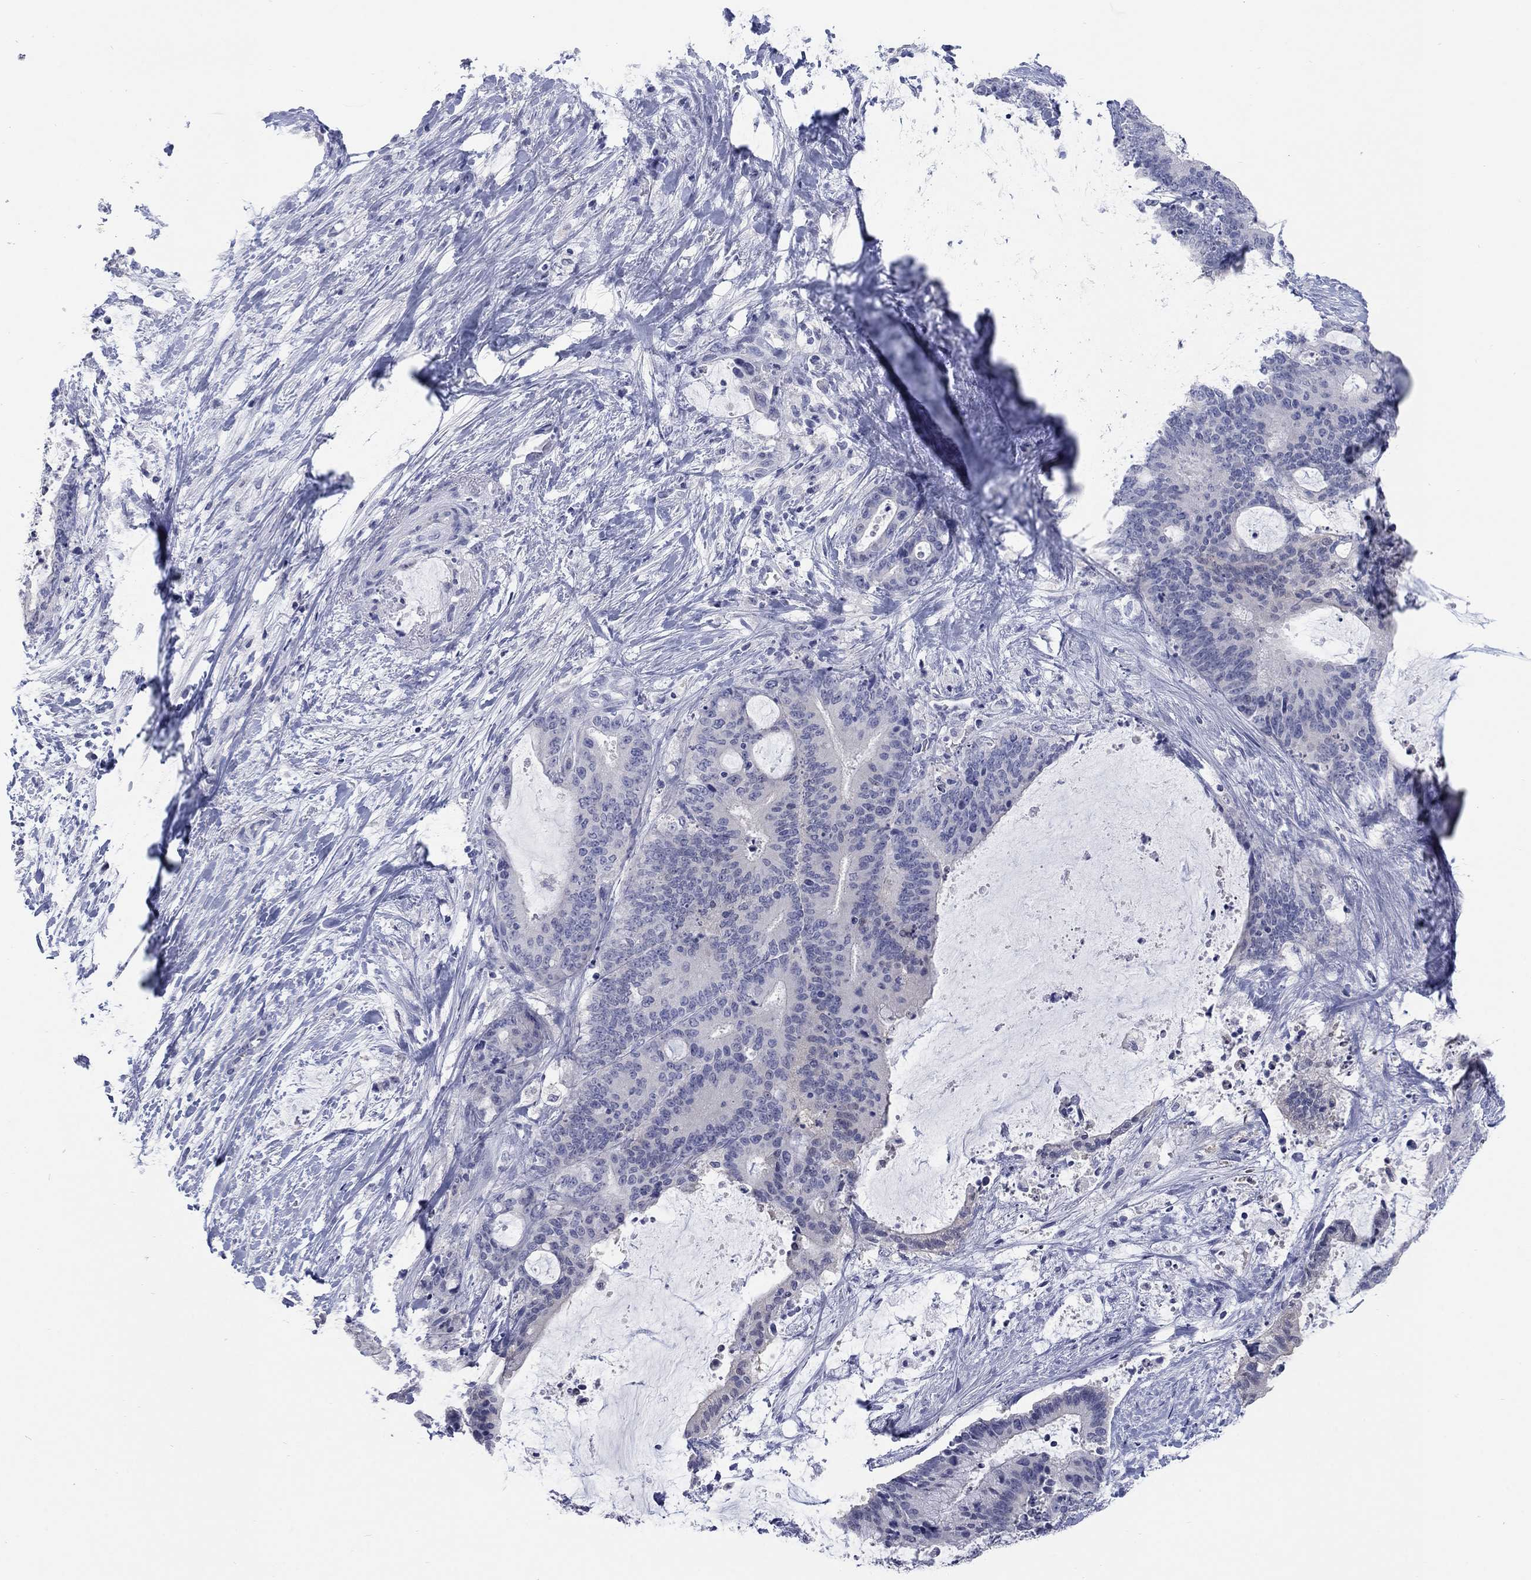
{"staining": {"intensity": "negative", "quantity": "none", "location": "none"}, "tissue": "liver cancer", "cell_type": "Tumor cells", "image_type": "cancer", "snomed": [{"axis": "morphology", "description": "Cholangiocarcinoma"}, {"axis": "topography", "description": "Liver"}], "caption": "Immunohistochemistry image of human liver cancer (cholangiocarcinoma) stained for a protein (brown), which shows no positivity in tumor cells. Brightfield microscopy of immunohistochemistry stained with DAB (brown) and hematoxylin (blue), captured at high magnification.", "gene": "ATP6V1G2", "patient": {"sex": "female", "age": 73}}